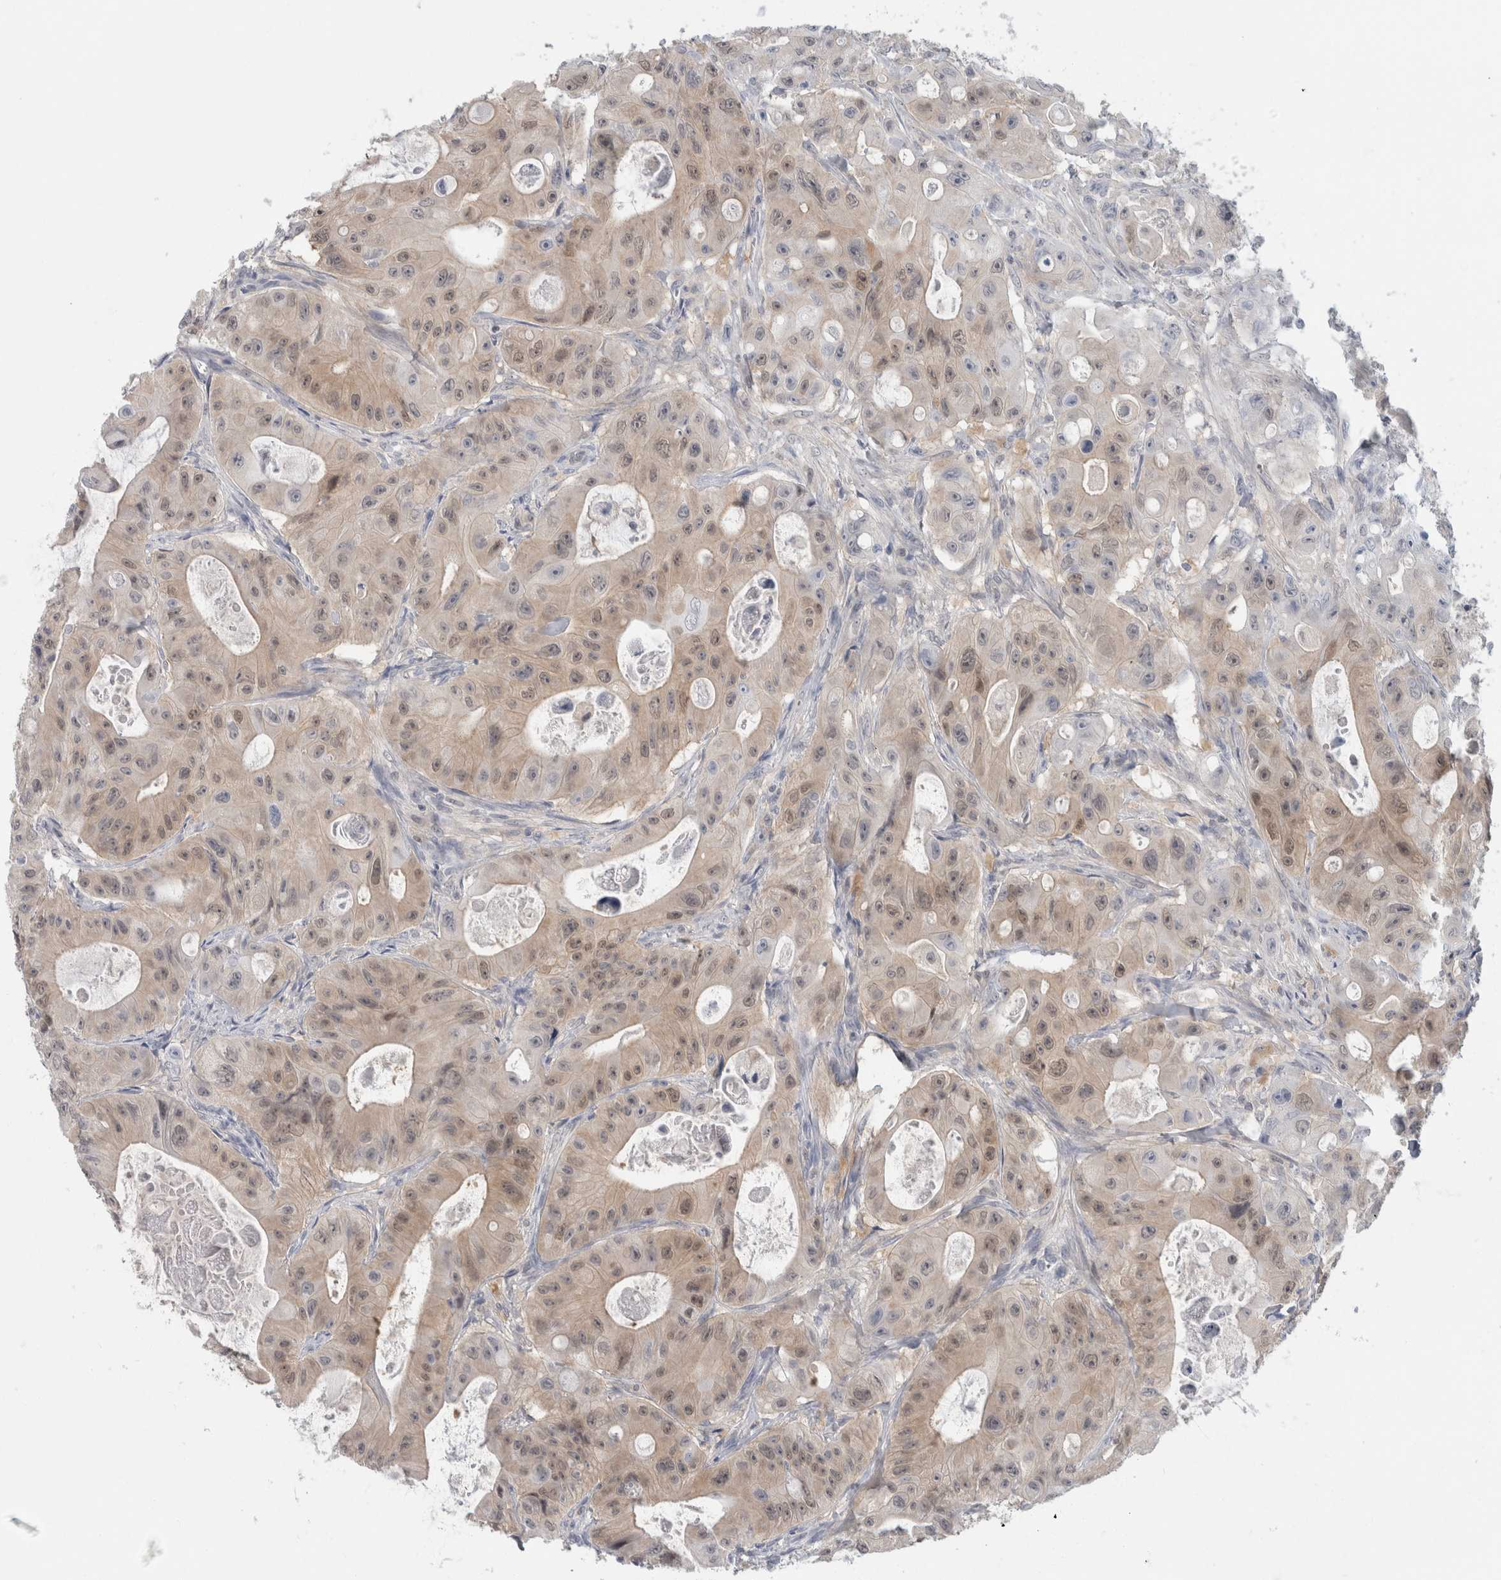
{"staining": {"intensity": "weak", "quantity": "25%-75%", "location": "cytoplasmic/membranous,nuclear"}, "tissue": "colorectal cancer", "cell_type": "Tumor cells", "image_type": "cancer", "snomed": [{"axis": "morphology", "description": "Adenocarcinoma, NOS"}, {"axis": "topography", "description": "Colon"}], "caption": "Immunohistochemical staining of colorectal adenocarcinoma shows weak cytoplasmic/membranous and nuclear protein positivity in about 25%-75% of tumor cells. The protein of interest is stained brown, and the nuclei are stained in blue (DAB IHC with brightfield microscopy, high magnification).", "gene": "CASP6", "patient": {"sex": "female", "age": 46}}